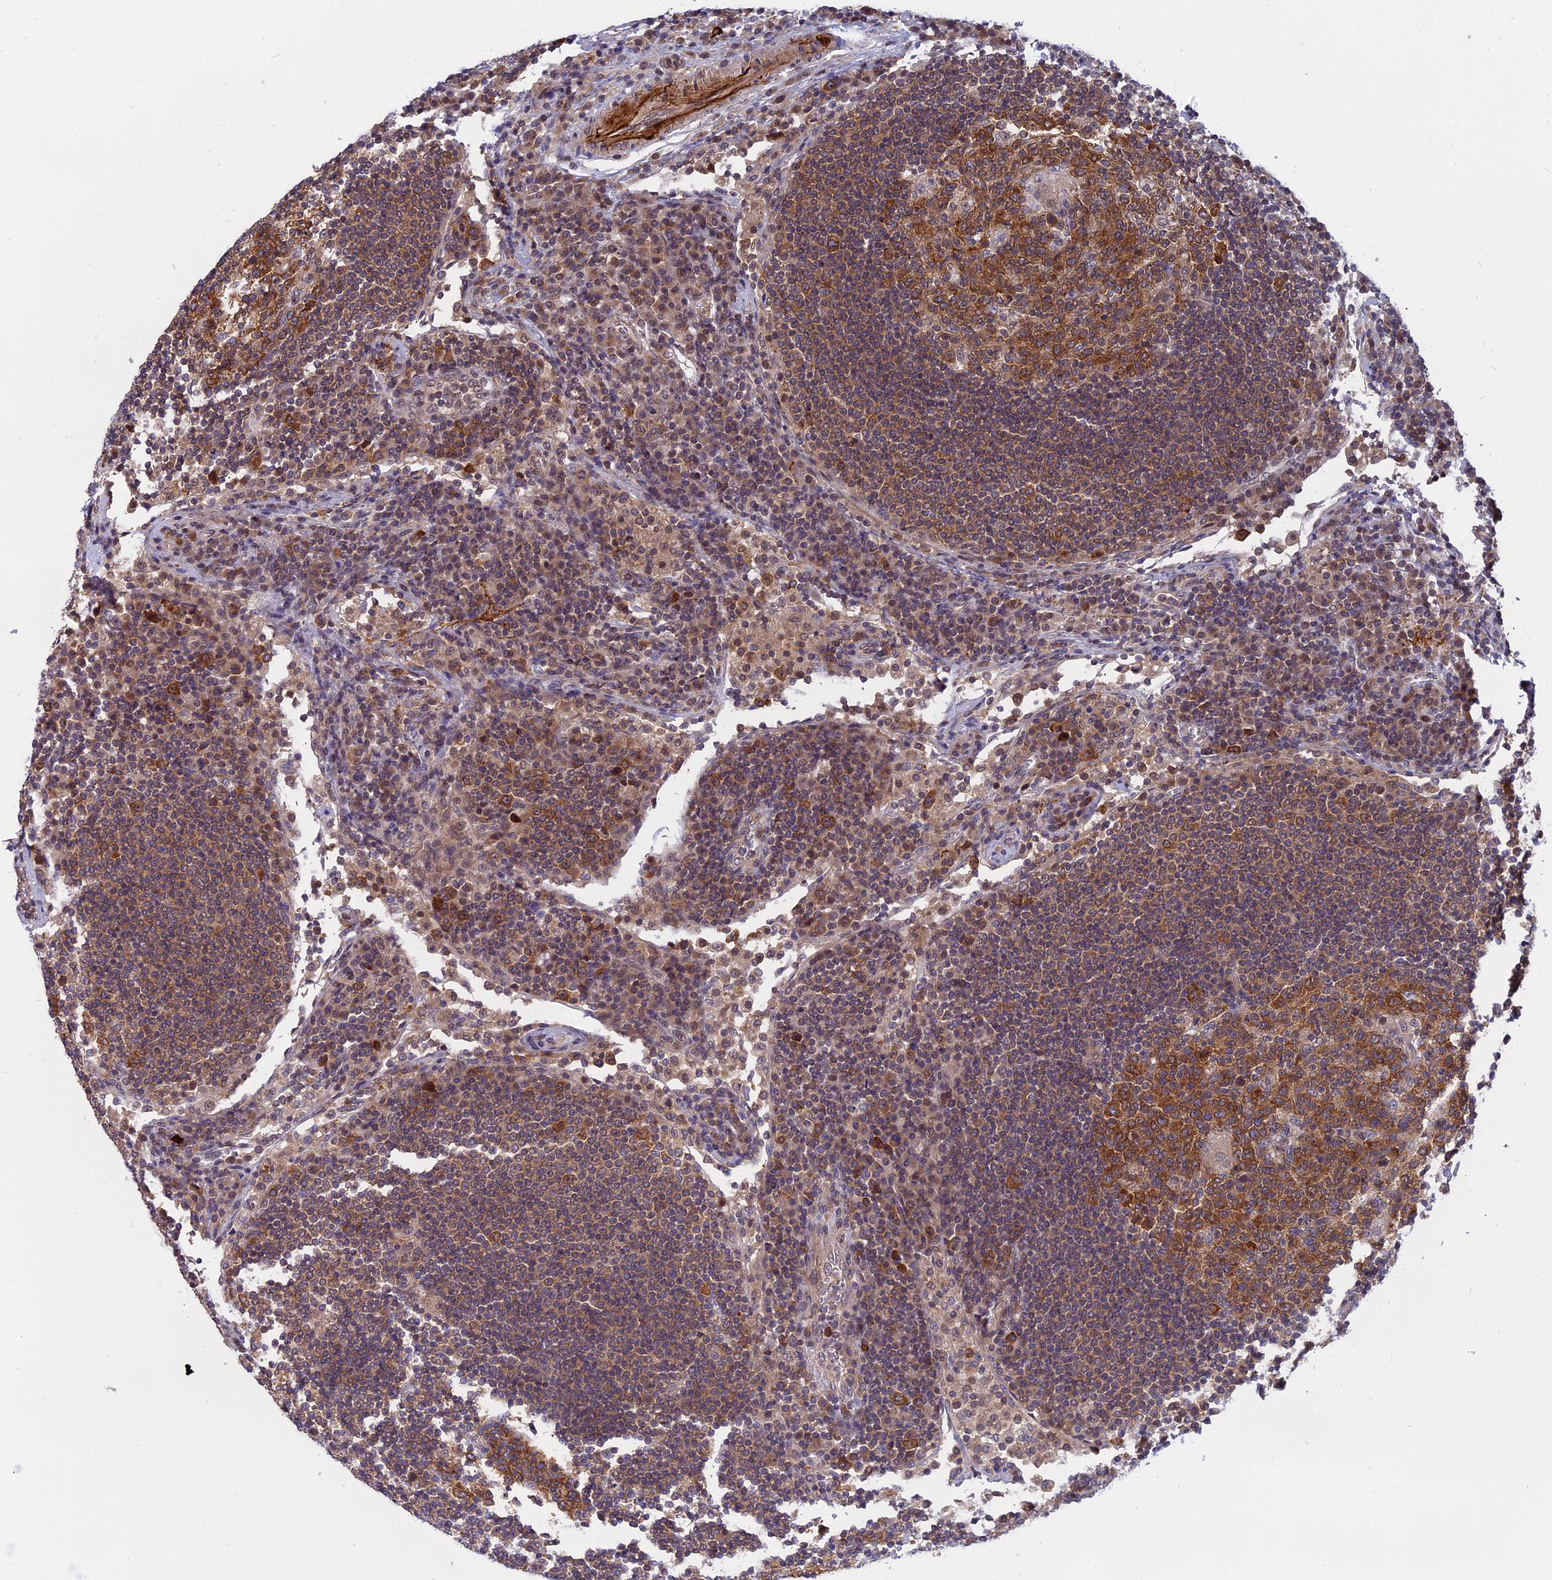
{"staining": {"intensity": "moderate", "quantity": ">75%", "location": "cytoplasmic/membranous"}, "tissue": "lymph node", "cell_type": "Germinal center cells", "image_type": "normal", "snomed": [{"axis": "morphology", "description": "Normal tissue, NOS"}, {"axis": "topography", "description": "Lymph node"}], "caption": "Normal lymph node shows moderate cytoplasmic/membranous staining in approximately >75% of germinal center cells.", "gene": "NAA10", "patient": {"sex": "female", "age": 53}}